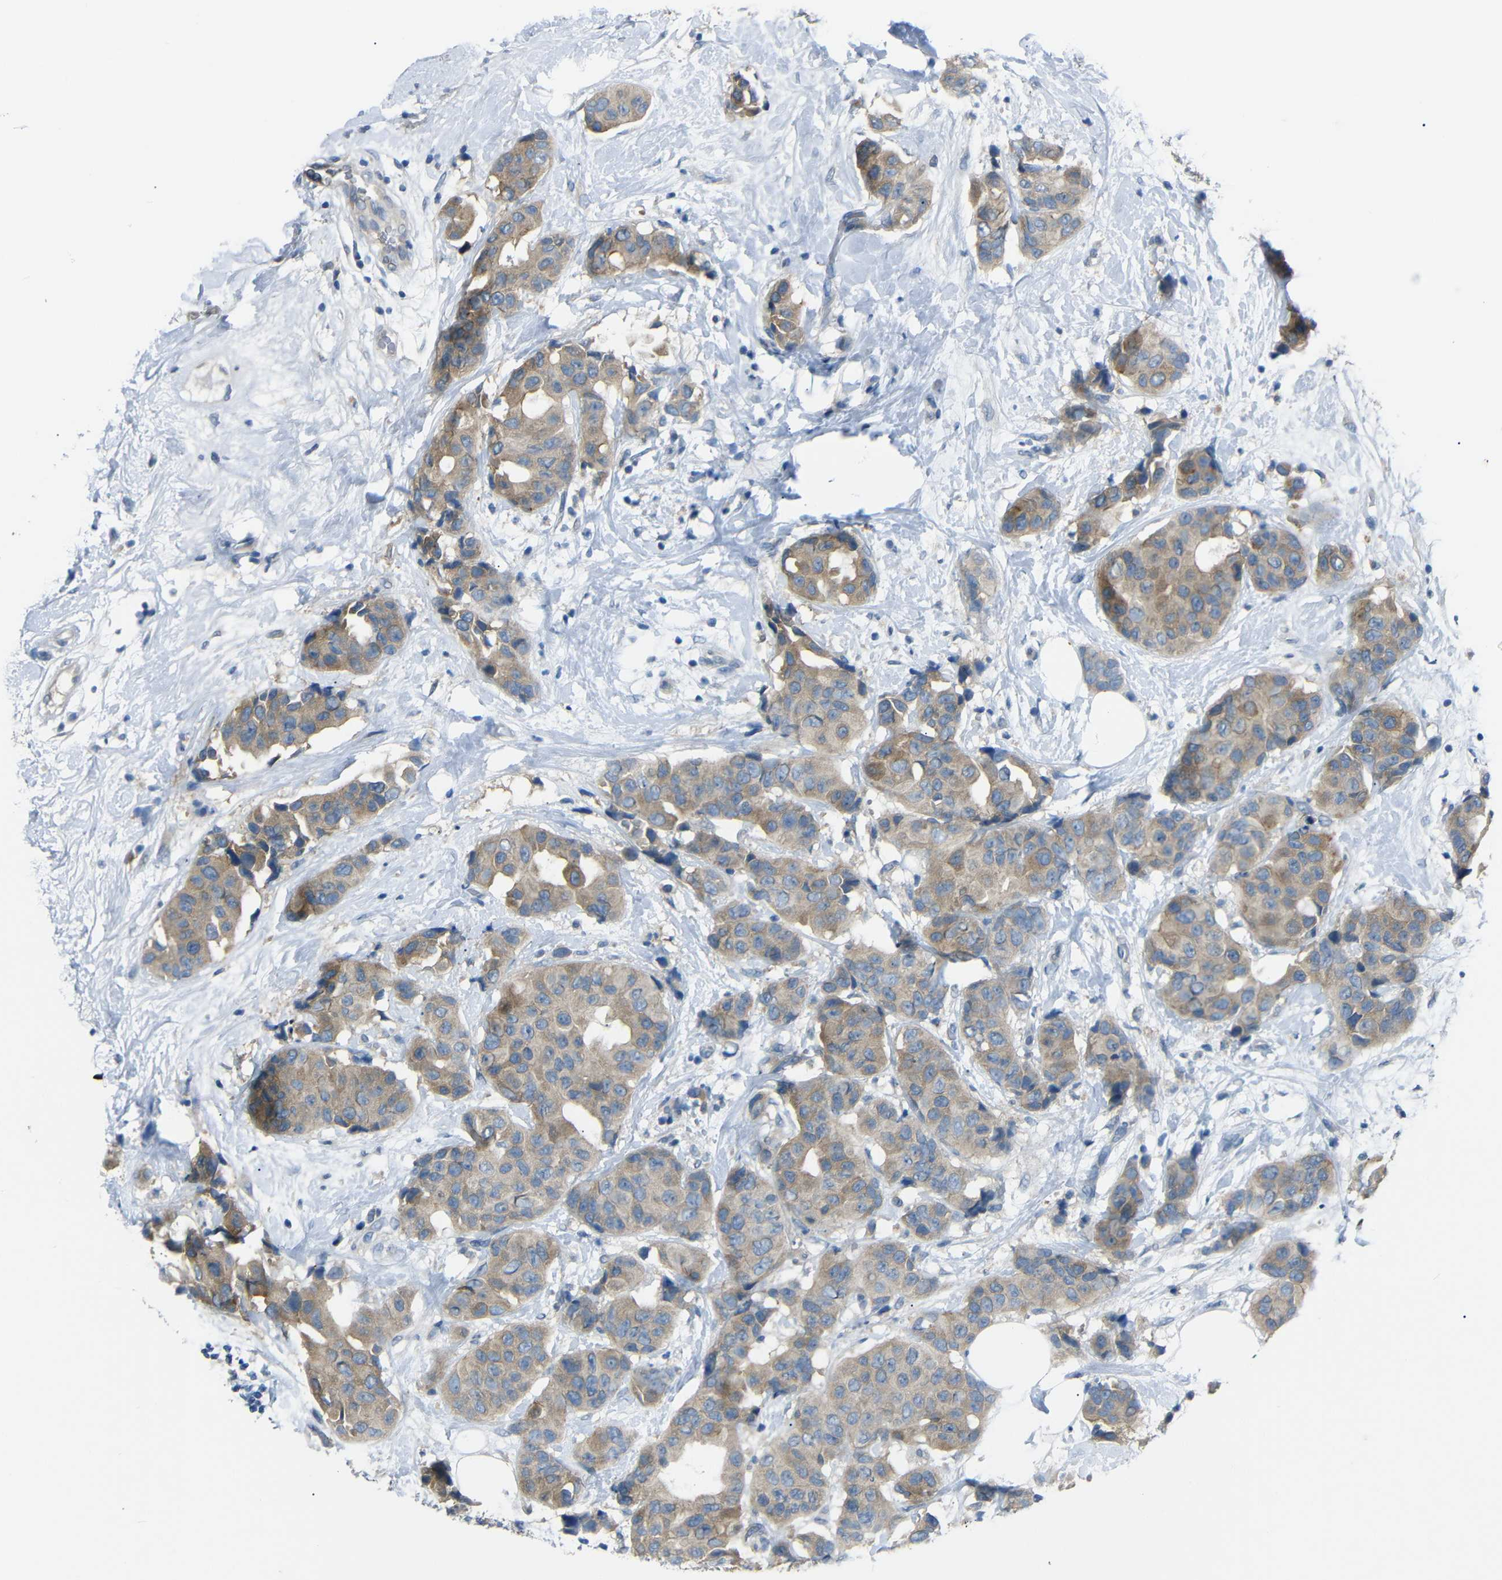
{"staining": {"intensity": "moderate", "quantity": ">75%", "location": "cytoplasmic/membranous"}, "tissue": "breast cancer", "cell_type": "Tumor cells", "image_type": "cancer", "snomed": [{"axis": "morphology", "description": "Normal tissue, NOS"}, {"axis": "morphology", "description": "Duct carcinoma"}, {"axis": "topography", "description": "Breast"}], "caption": "About >75% of tumor cells in breast cancer exhibit moderate cytoplasmic/membranous protein positivity as visualized by brown immunohistochemical staining.", "gene": "C6orf89", "patient": {"sex": "female", "age": 39}}